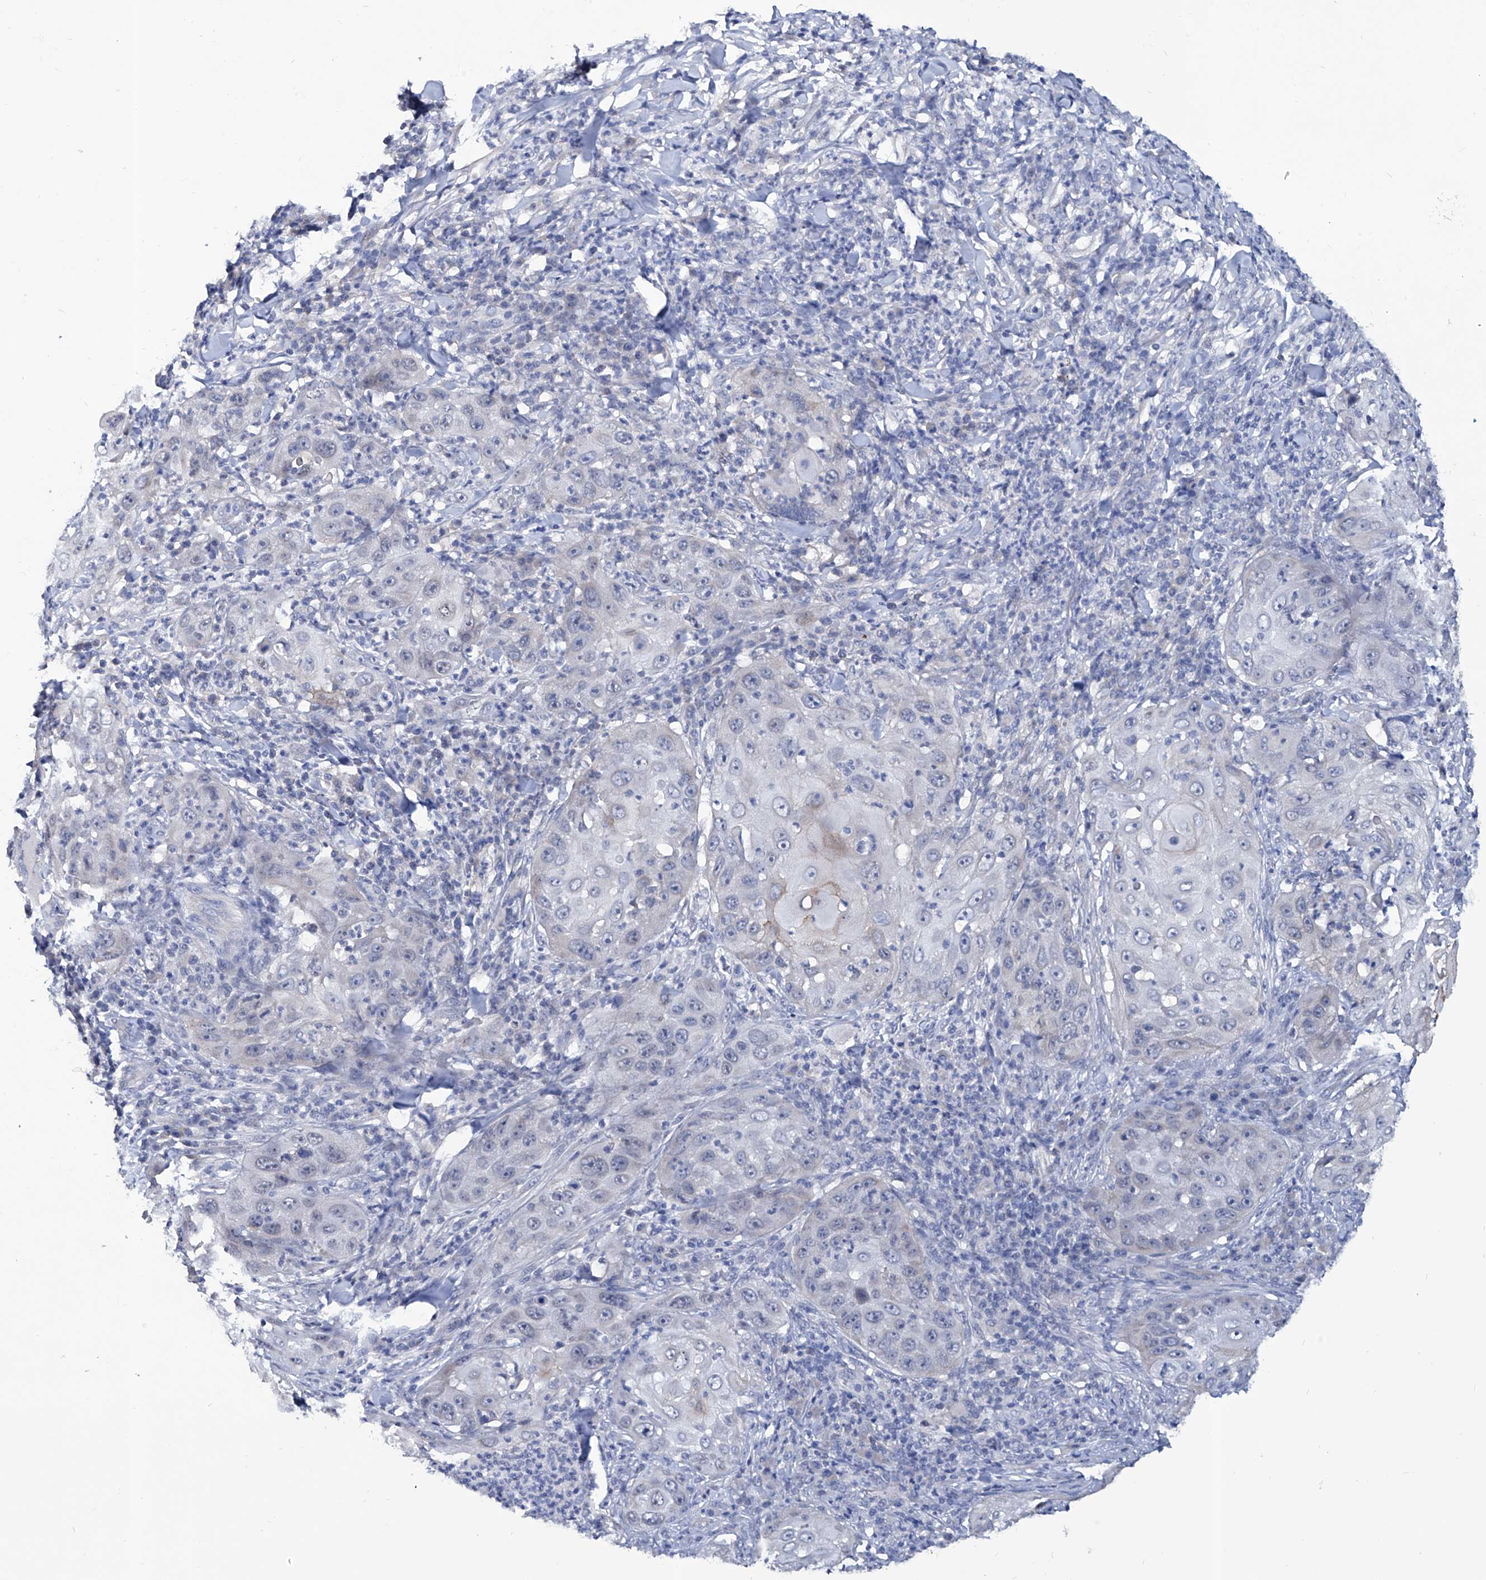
{"staining": {"intensity": "negative", "quantity": "none", "location": "none"}, "tissue": "skin cancer", "cell_type": "Tumor cells", "image_type": "cancer", "snomed": [{"axis": "morphology", "description": "Squamous cell carcinoma, NOS"}, {"axis": "topography", "description": "Skin"}], "caption": "A photomicrograph of human squamous cell carcinoma (skin) is negative for staining in tumor cells.", "gene": "KLHL17", "patient": {"sex": "female", "age": 44}}